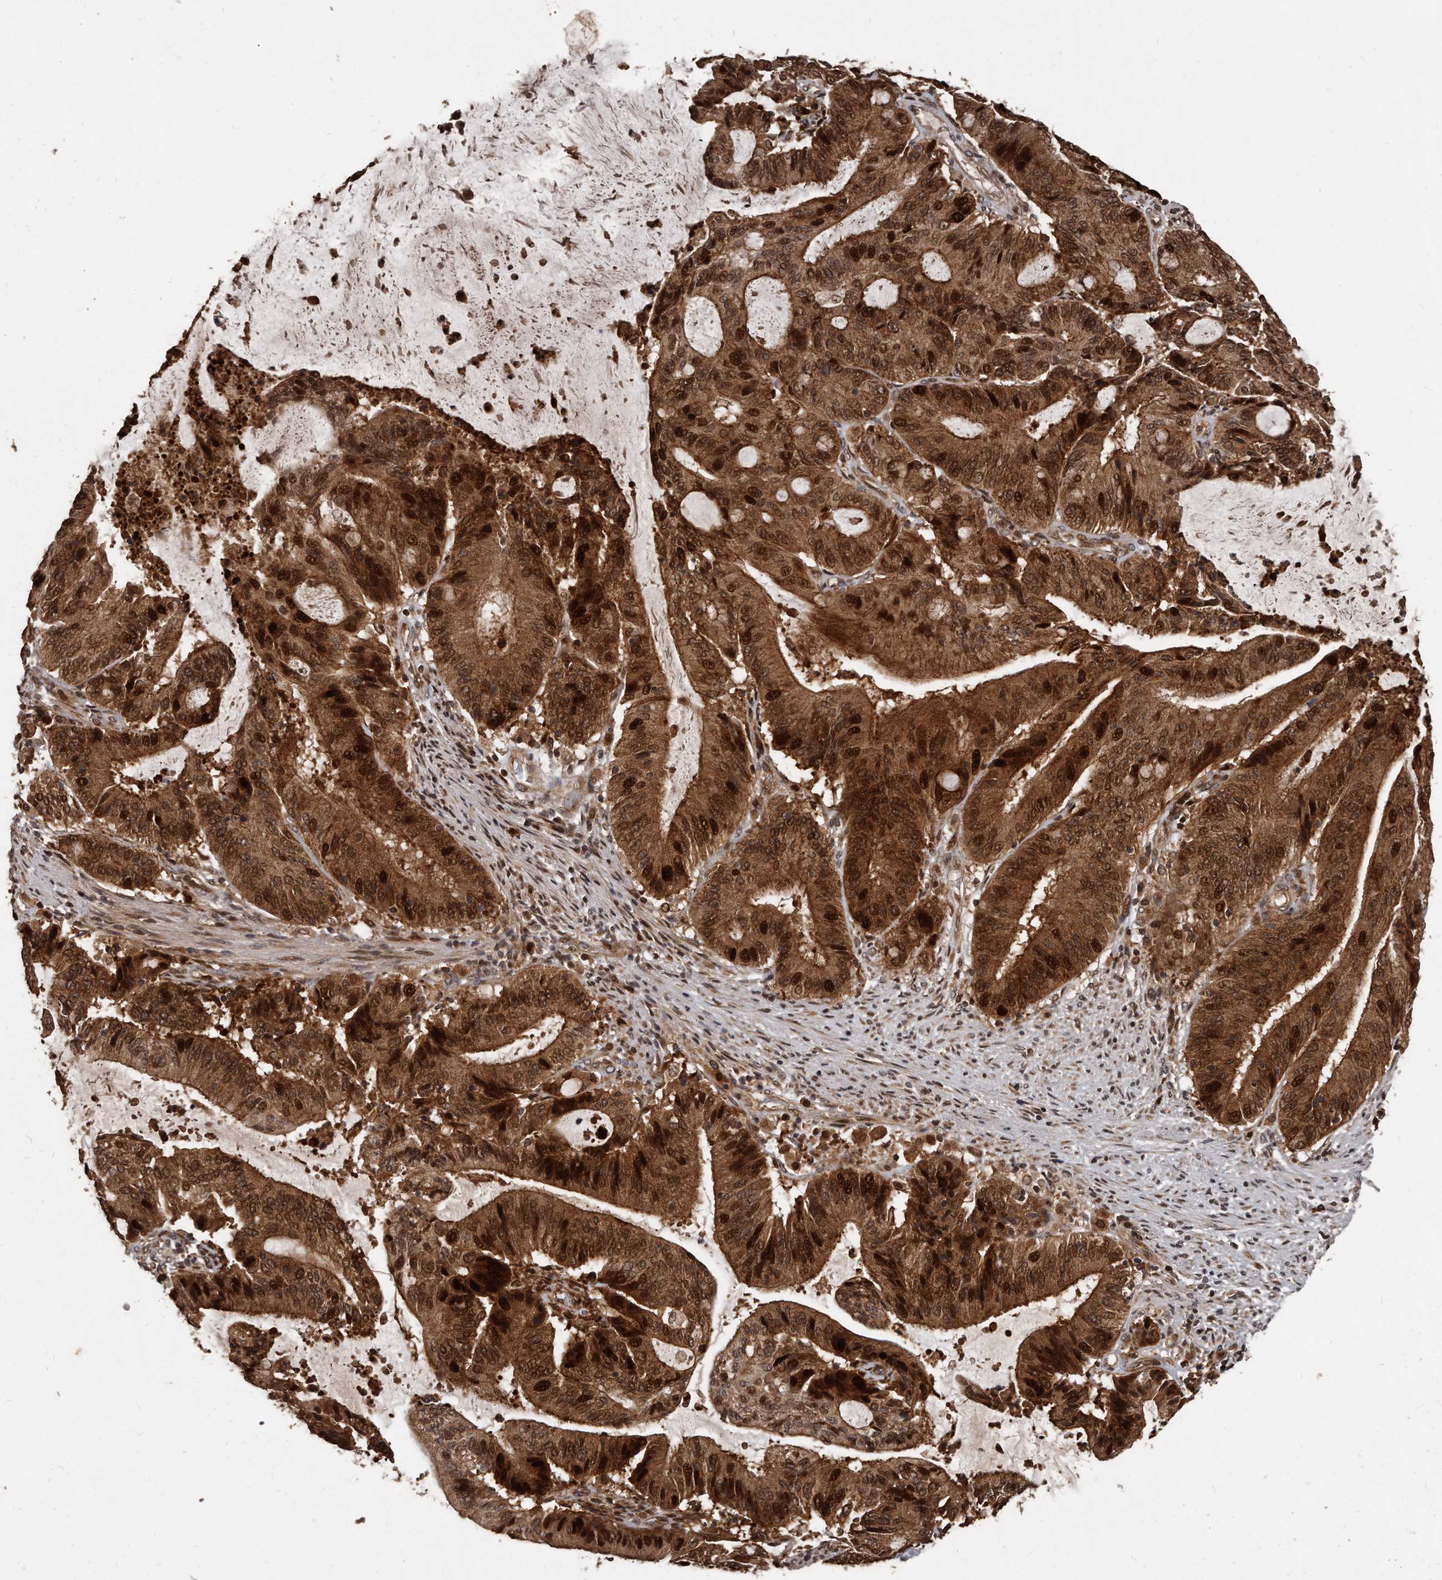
{"staining": {"intensity": "strong", "quantity": ">75%", "location": "cytoplasmic/membranous,nuclear"}, "tissue": "liver cancer", "cell_type": "Tumor cells", "image_type": "cancer", "snomed": [{"axis": "morphology", "description": "Normal tissue, NOS"}, {"axis": "morphology", "description": "Cholangiocarcinoma"}, {"axis": "topography", "description": "Liver"}, {"axis": "topography", "description": "Peripheral nerve tissue"}], "caption": "An image showing strong cytoplasmic/membranous and nuclear positivity in about >75% of tumor cells in liver cancer (cholangiocarcinoma), as visualized by brown immunohistochemical staining.", "gene": "GCH1", "patient": {"sex": "female", "age": 73}}